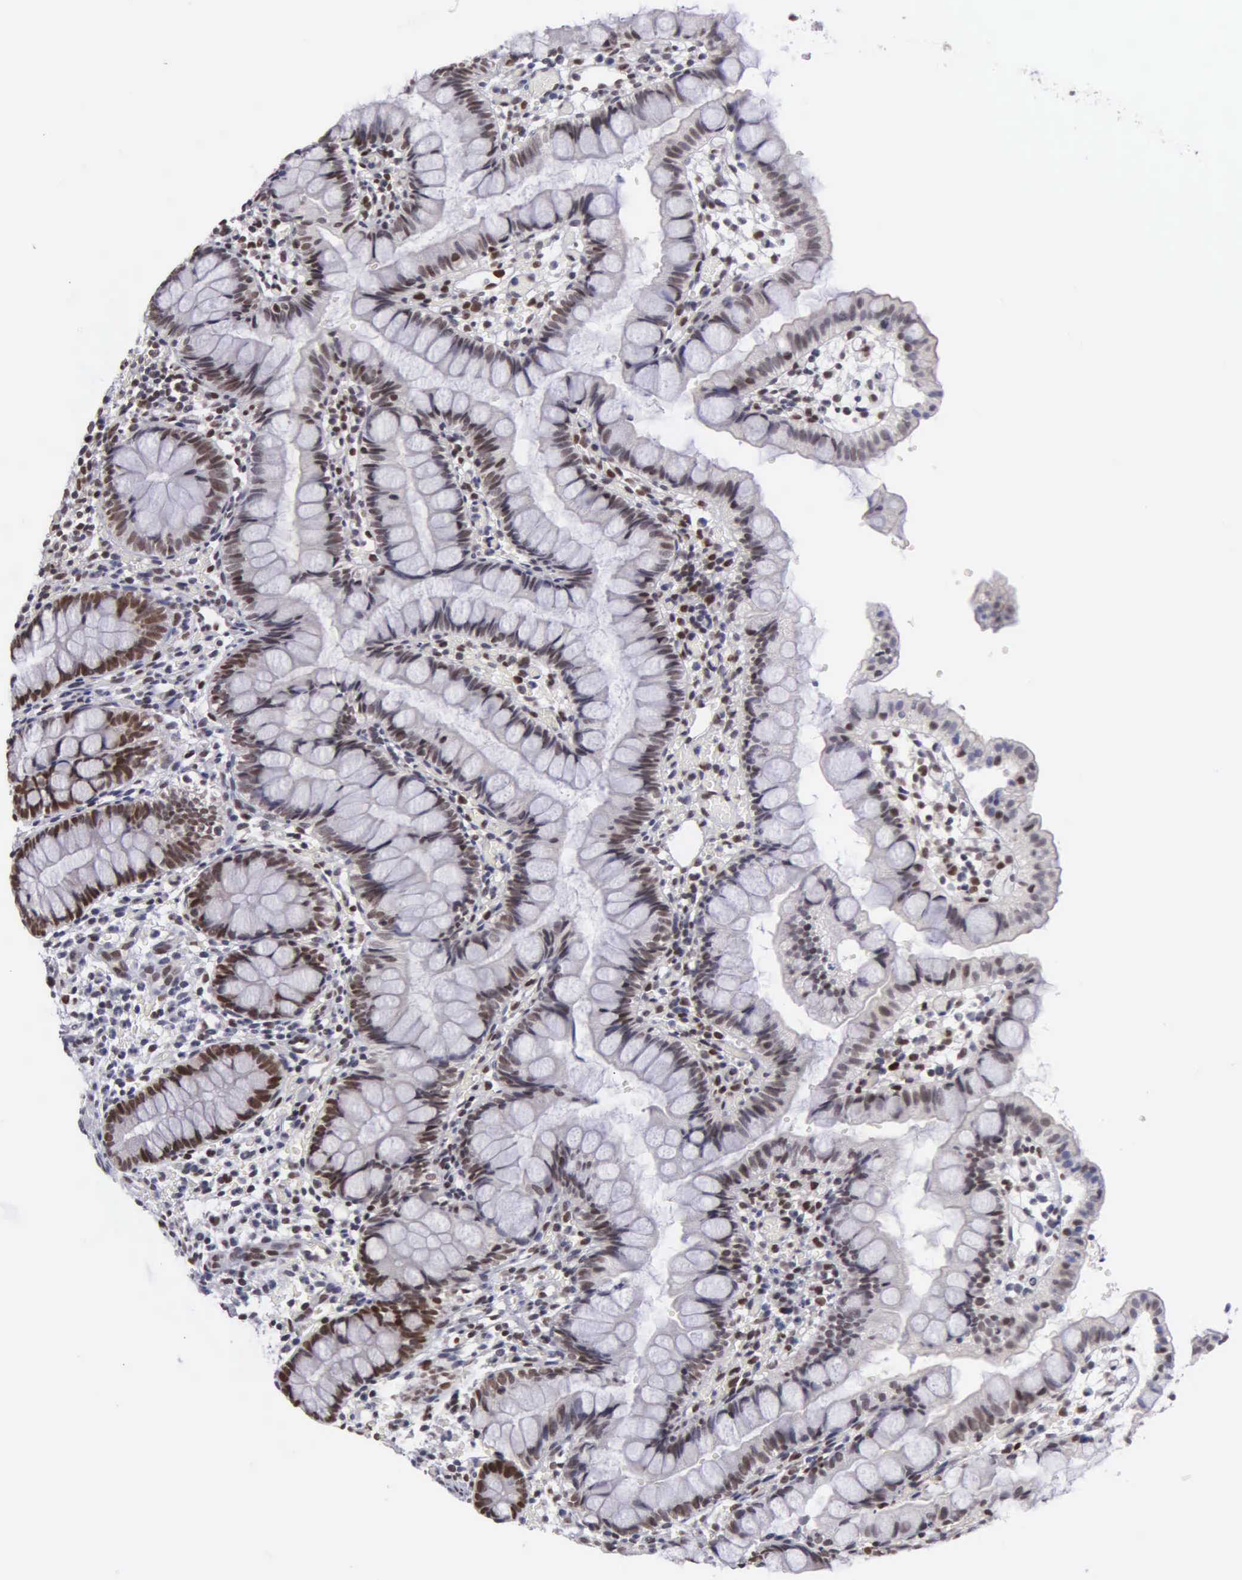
{"staining": {"intensity": "moderate", "quantity": ">75%", "location": "nuclear"}, "tissue": "small intestine", "cell_type": "Glandular cells", "image_type": "normal", "snomed": [{"axis": "morphology", "description": "Normal tissue, NOS"}, {"axis": "topography", "description": "Small intestine"}], "caption": "Brown immunohistochemical staining in unremarkable small intestine reveals moderate nuclear positivity in approximately >75% of glandular cells.", "gene": "UBR7", "patient": {"sex": "male", "age": 1}}